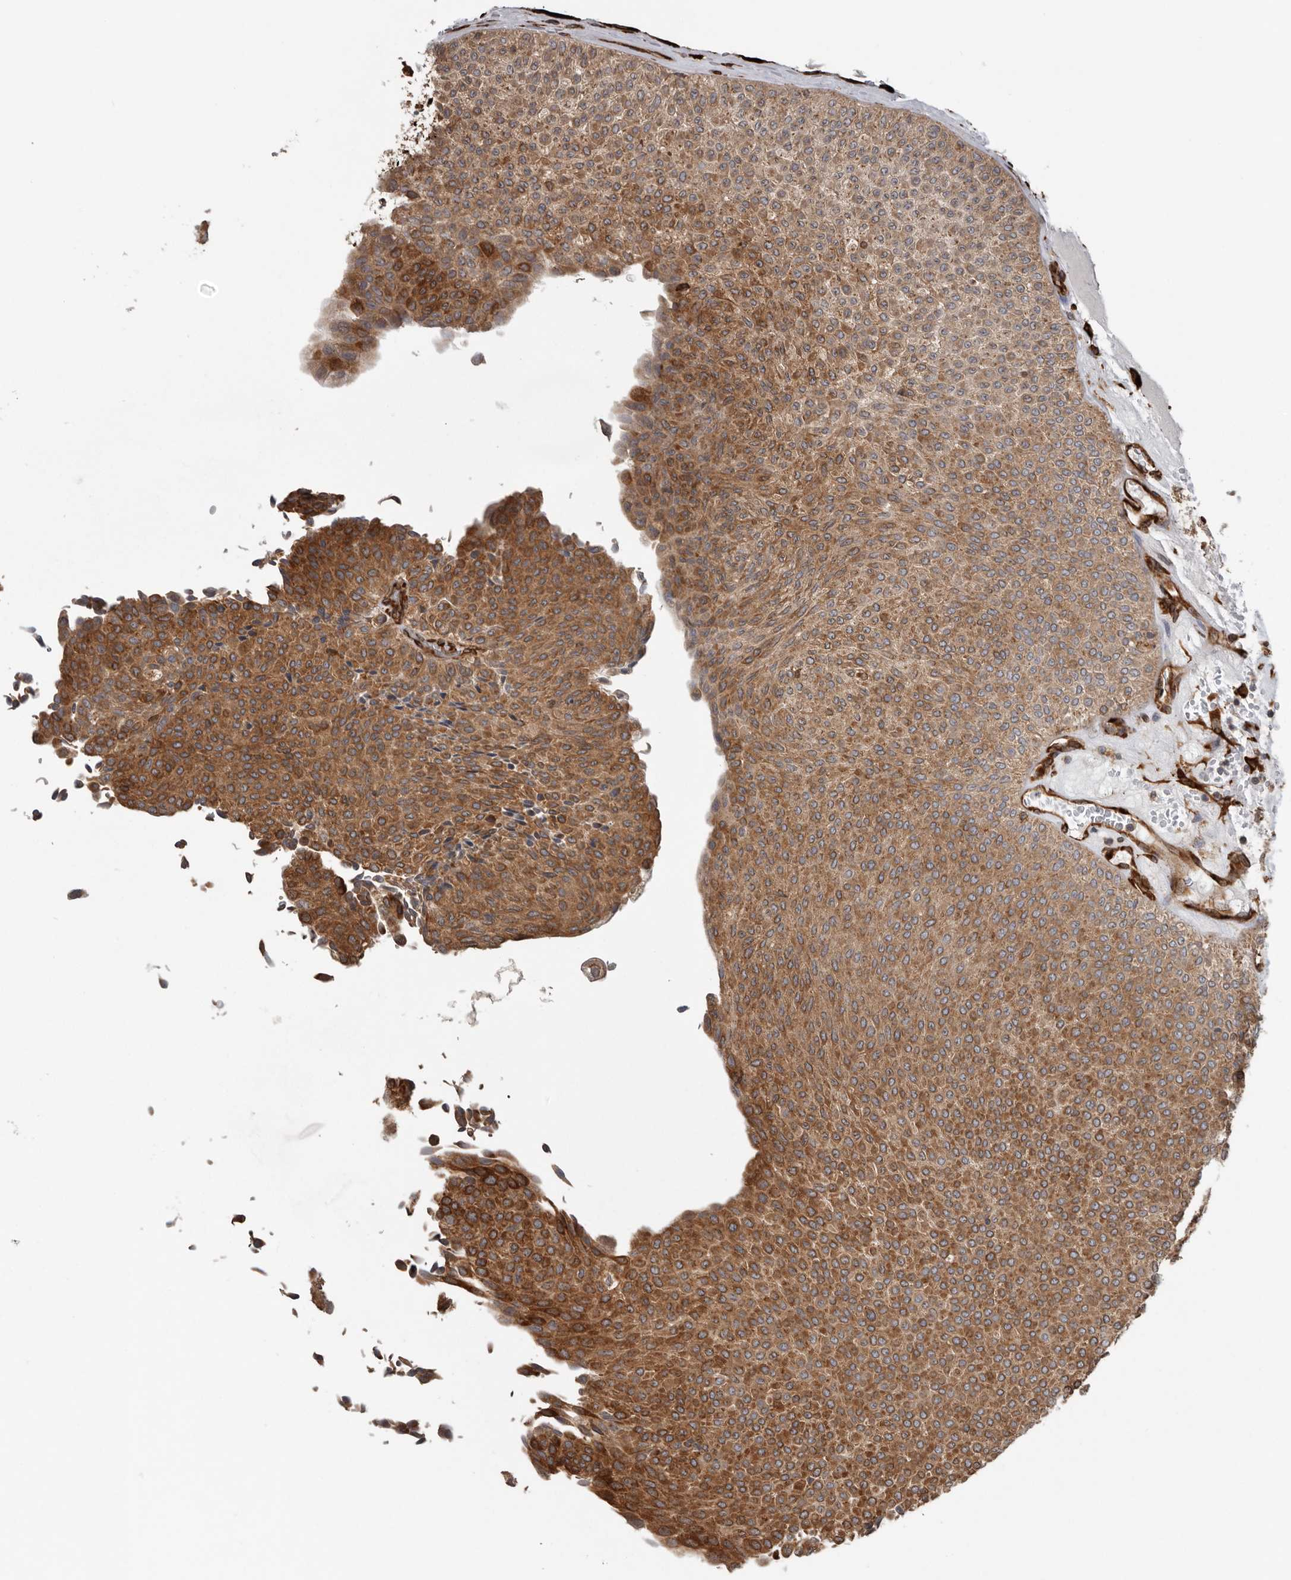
{"staining": {"intensity": "moderate", "quantity": ">75%", "location": "cytoplasmic/membranous"}, "tissue": "urothelial cancer", "cell_type": "Tumor cells", "image_type": "cancer", "snomed": [{"axis": "morphology", "description": "Urothelial carcinoma, Low grade"}, {"axis": "topography", "description": "Urinary bladder"}], "caption": "Urothelial cancer stained with DAB (3,3'-diaminobenzidine) IHC displays medium levels of moderate cytoplasmic/membranous staining in approximately >75% of tumor cells.", "gene": "CEP350", "patient": {"sex": "male", "age": 78}}